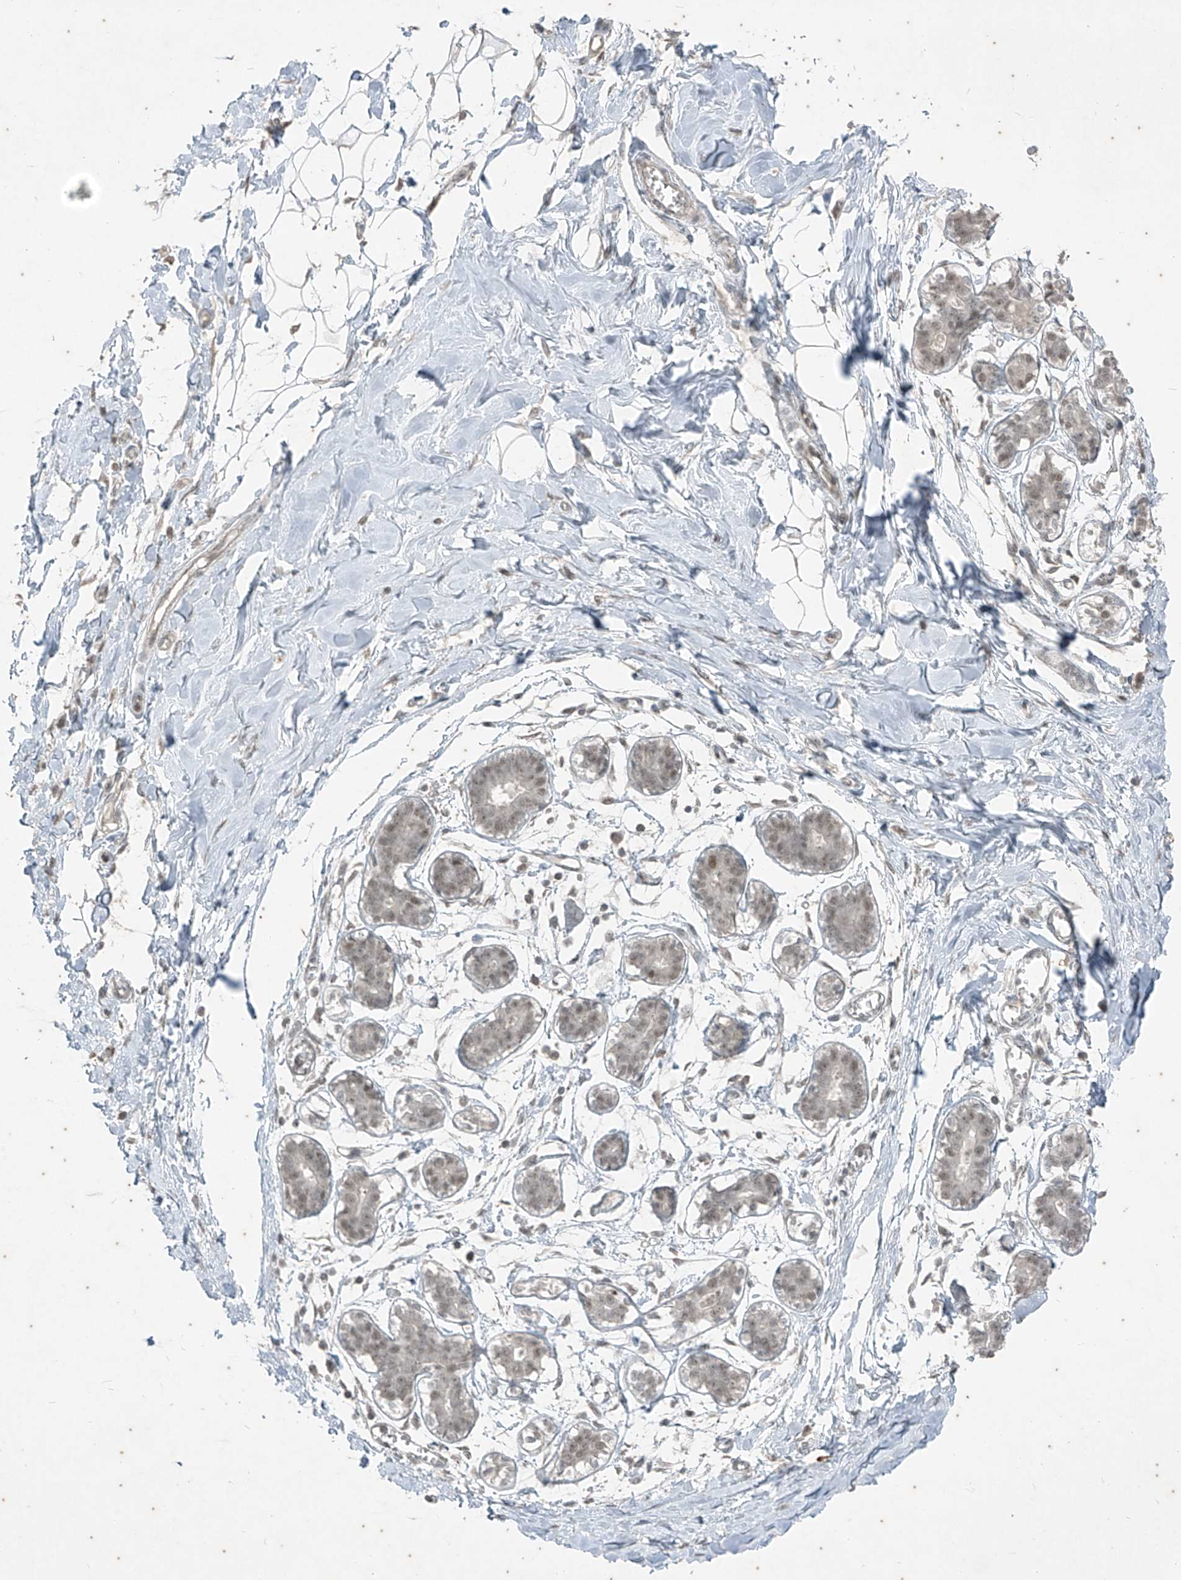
{"staining": {"intensity": "weak", "quantity": ">75%", "location": "nuclear"}, "tissue": "breast", "cell_type": "Adipocytes", "image_type": "normal", "snomed": [{"axis": "morphology", "description": "Normal tissue, NOS"}, {"axis": "topography", "description": "Breast"}], "caption": "Brown immunohistochemical staining in unremarkable human breast displays weak nuclear expression in about >75% of adipocytes.", "gene": "ZNF354B", "patient": {"sex": "female", "age": 27}}